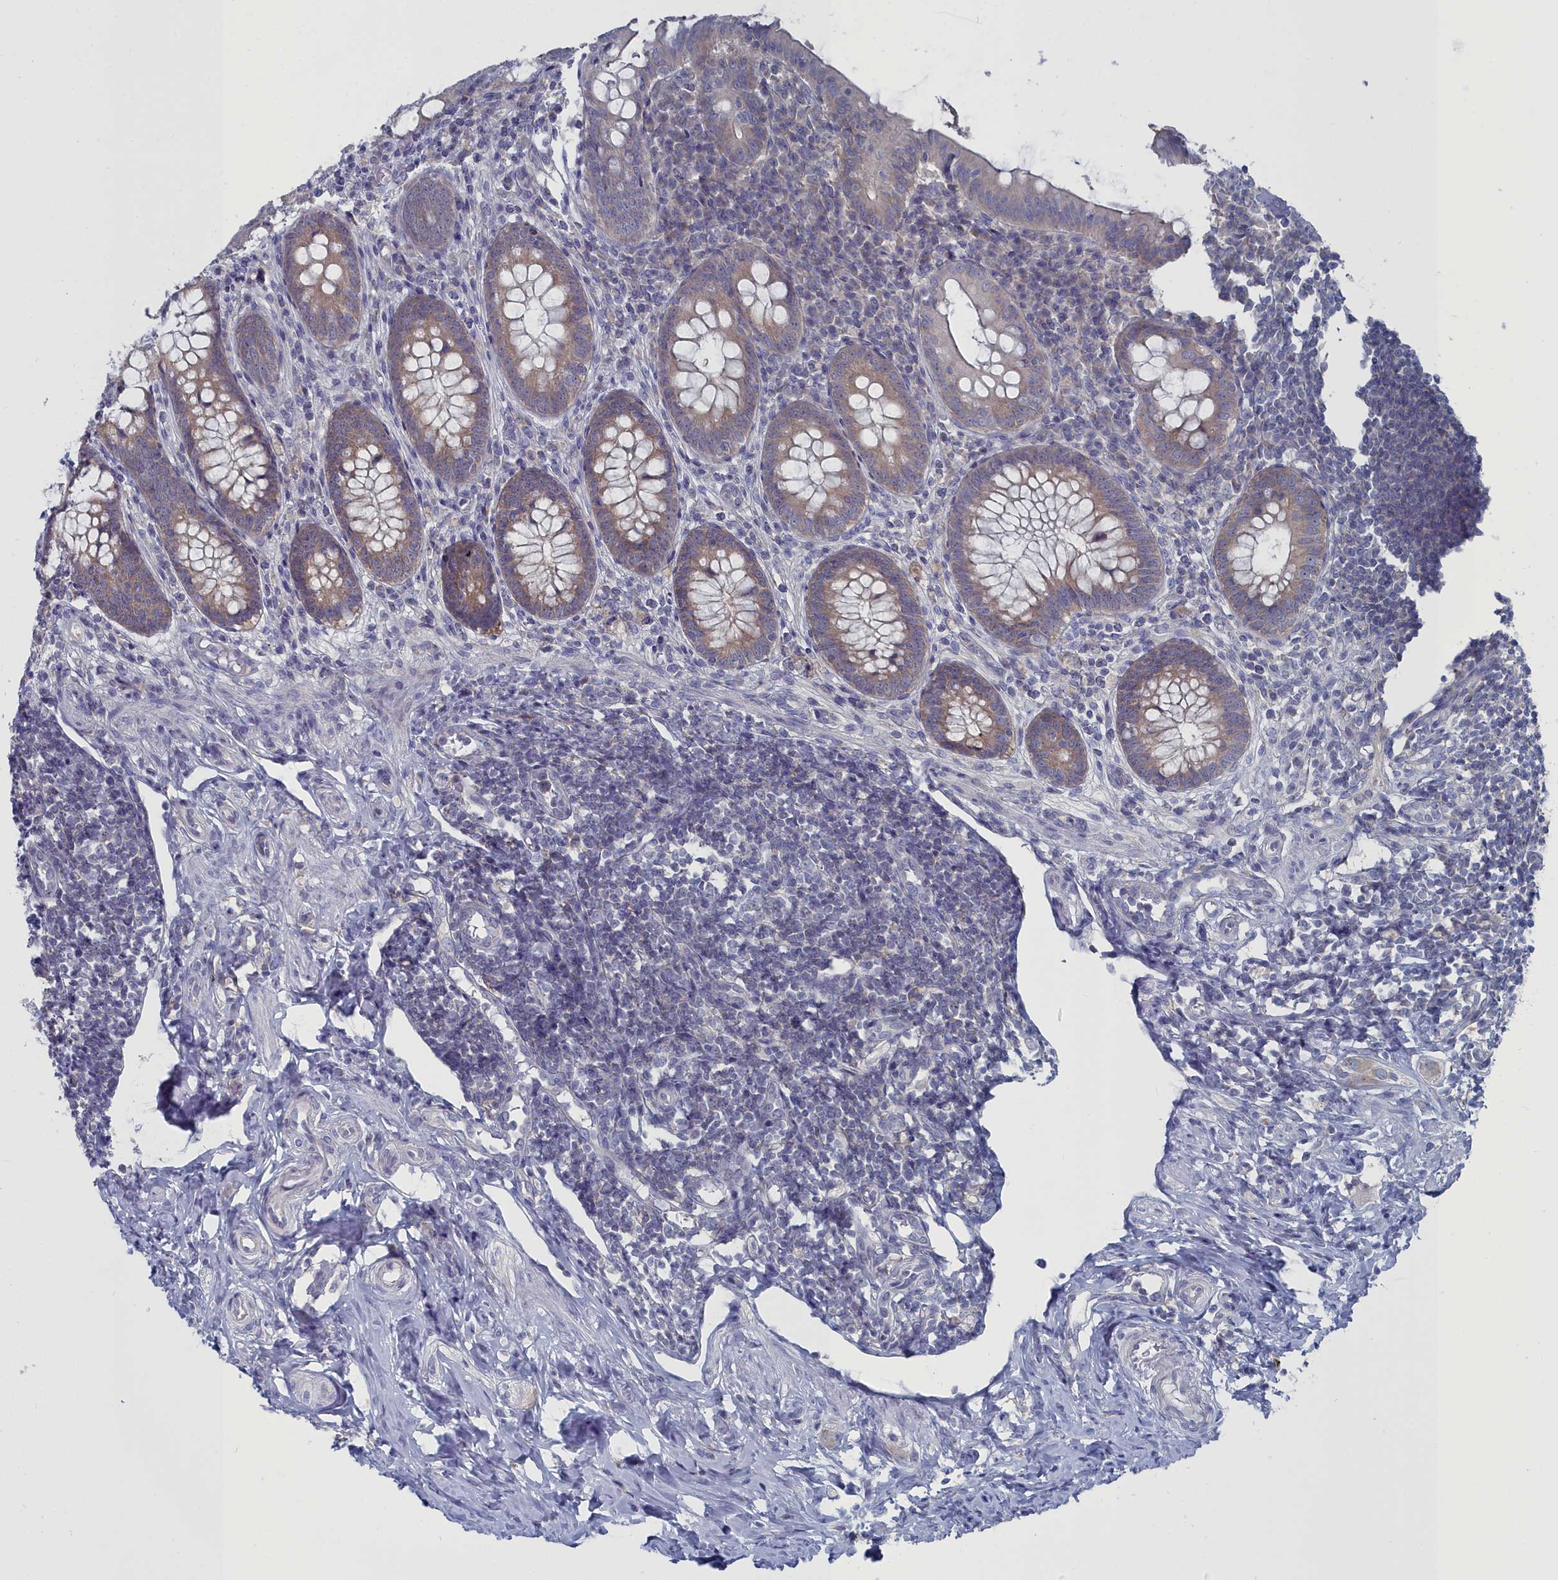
{"staining": {"intensity": "moderate", "quantity": "25%-75%", "location": "cytoplasmic/membranous"}, "tissue": "appendix", "cell_type": "Glandular cells", "image_type": "normal", "snomed": [{"axis": "morphology", "description": "Normal tissue, NOS"}, {"axis": "topography", "description": "Appendix"}], "caption": "The image exhibits a brown stain indicating the presence of a protein in the cytoplasmic/membranous of glandular cells in appendix. (DAB = brown stain, brightfield microscopy at high magnification).", "gene": "CCDC149", "patient": {"sex": "female", "age": 33}}